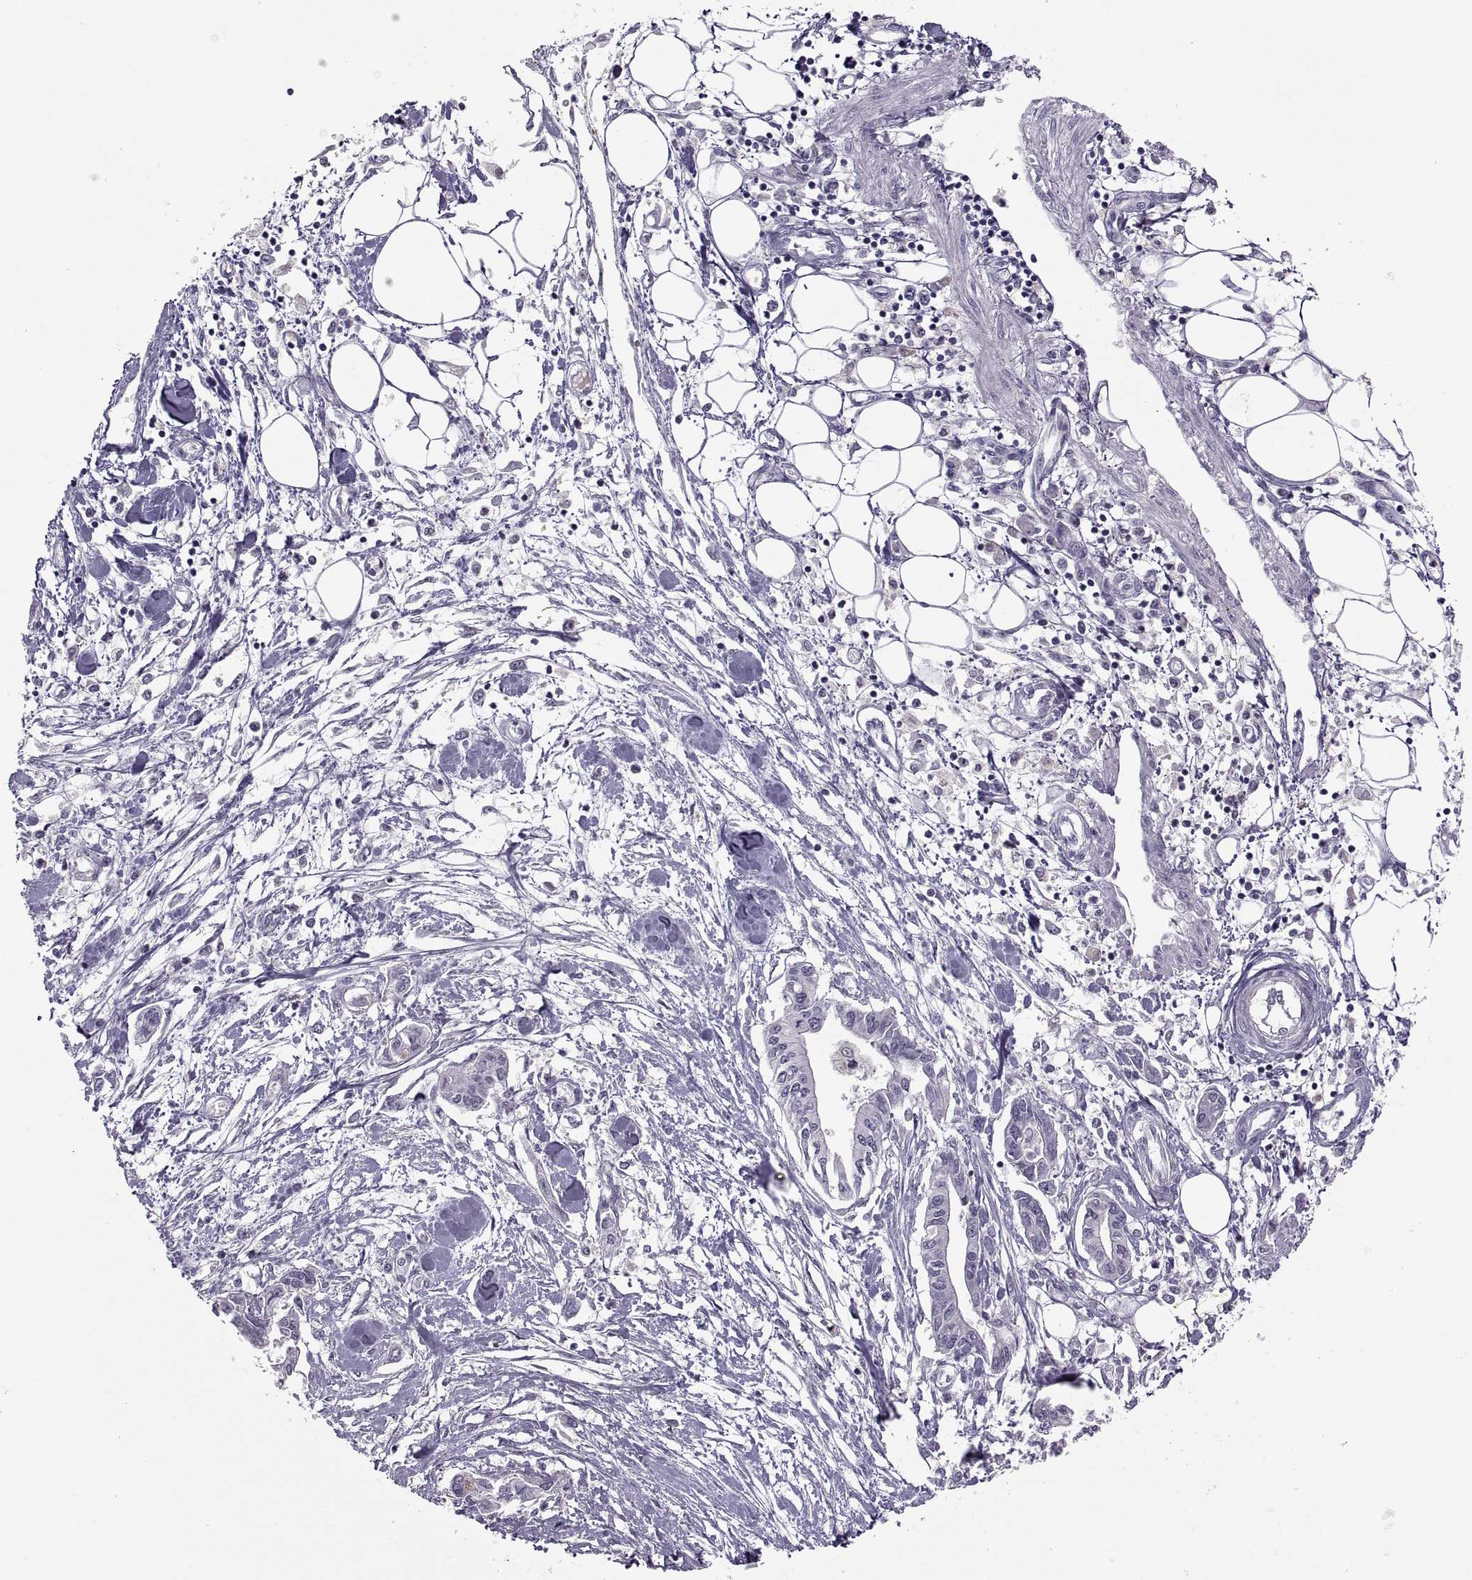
{"staining": {"intensity": "negative", "quantity": "none", "location": "none"}, "tissue": "pancreatic cancer", "cell_type": "Tumor cells", "image_type": "cancer", "snomed": [{"axis": "morphology", "description": "Adenocarcinoma, NOS"}, {"axis": "topography", "description": "Pancreas"}], "caption": "DAB immunohistochemical staining of human adenocarcinoma (pancreatic) demonstrates no significant staining in tumor cells.", "gene": "CHCT1", "patient": {"sex": "male", "age": 60}}